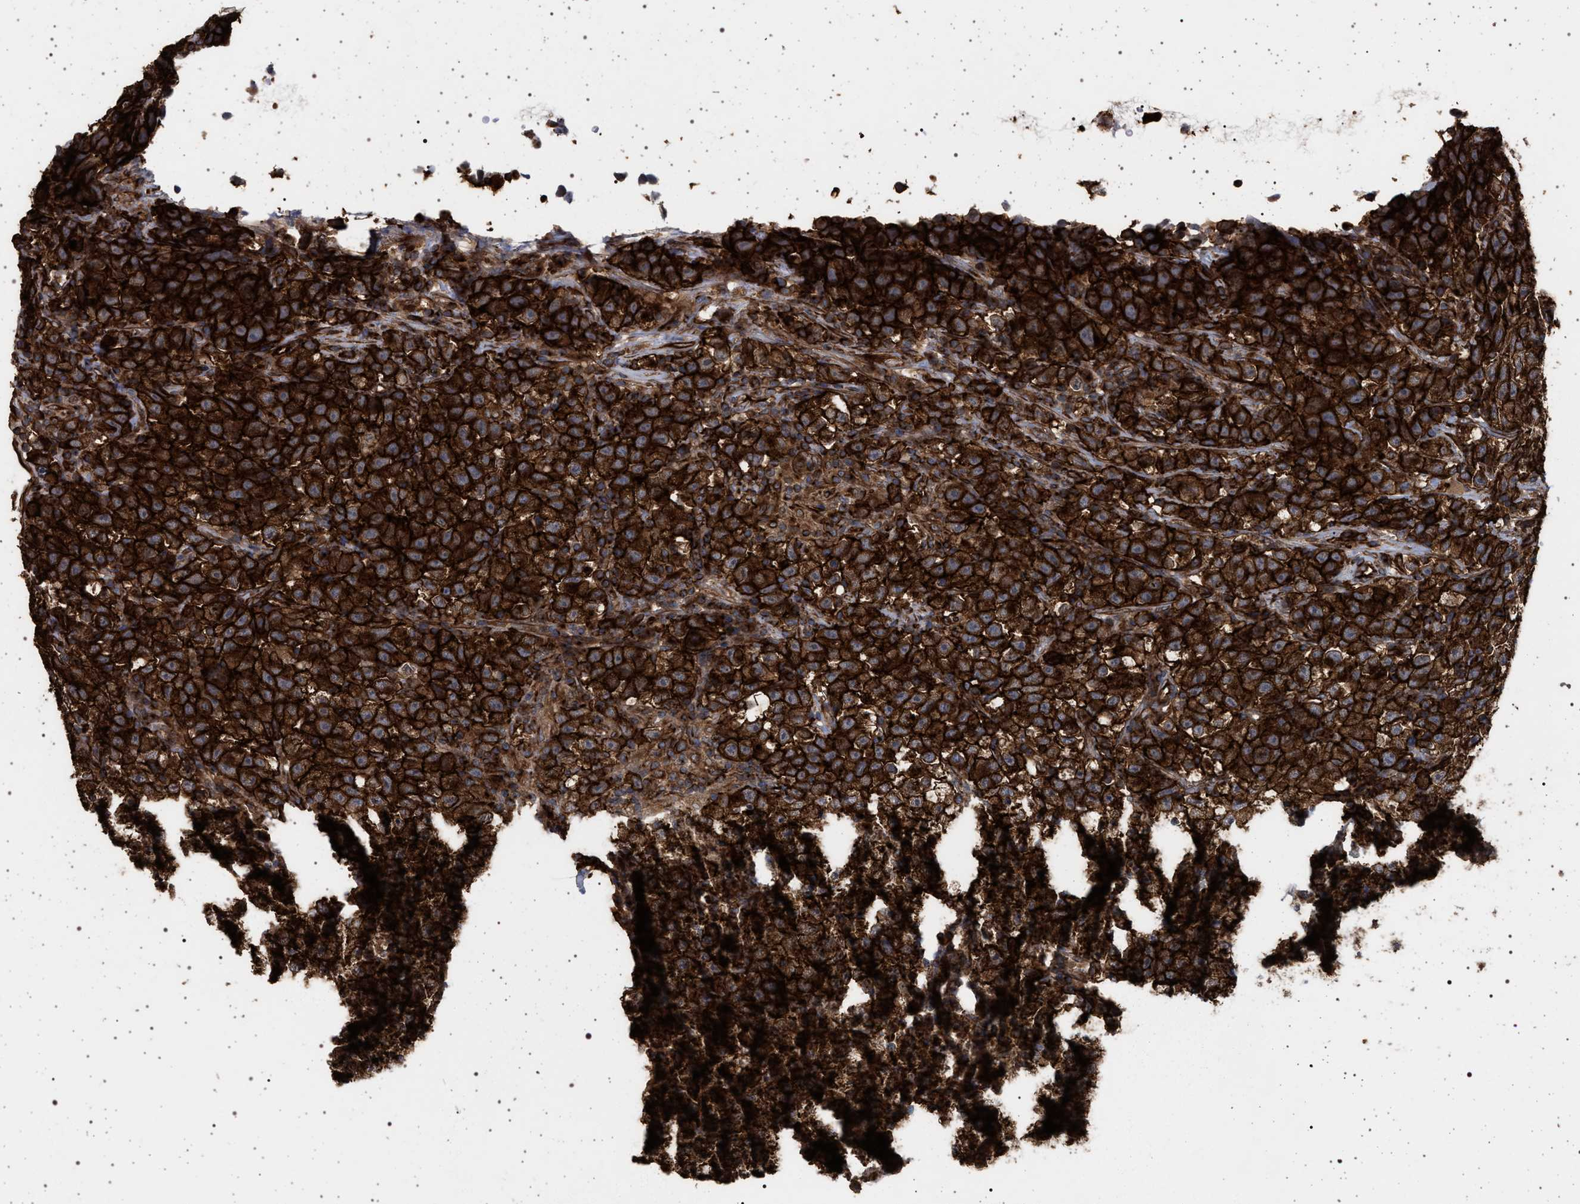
{"staining": {"intensity": "strong", "quantity": ">75%", "location": "cytoplasmic/membranous"}, "tissue": "testis cancer", "cell_type": "Tumor cells", "image_type": "cancer", "snomed": [{"axis": "morphology", "description": "Seminoma, NOS"}, {"axis": "topography", "description": "Testis"}], "caption": "Testis cancer (seminoma) was stained to show a protein in brown. There is high levels of strong cytoplasmic/membranous staining in about >75% of tumor cells. The staining was performed using DAB (3,3'-diaminobenzidine) to visualize the protein expression in brown, while the nuclei were stained in blue with hematoxylin (Magnification: 20x).", "gene": "IFT20", "patient": {"sex": "male", "age": 22}}